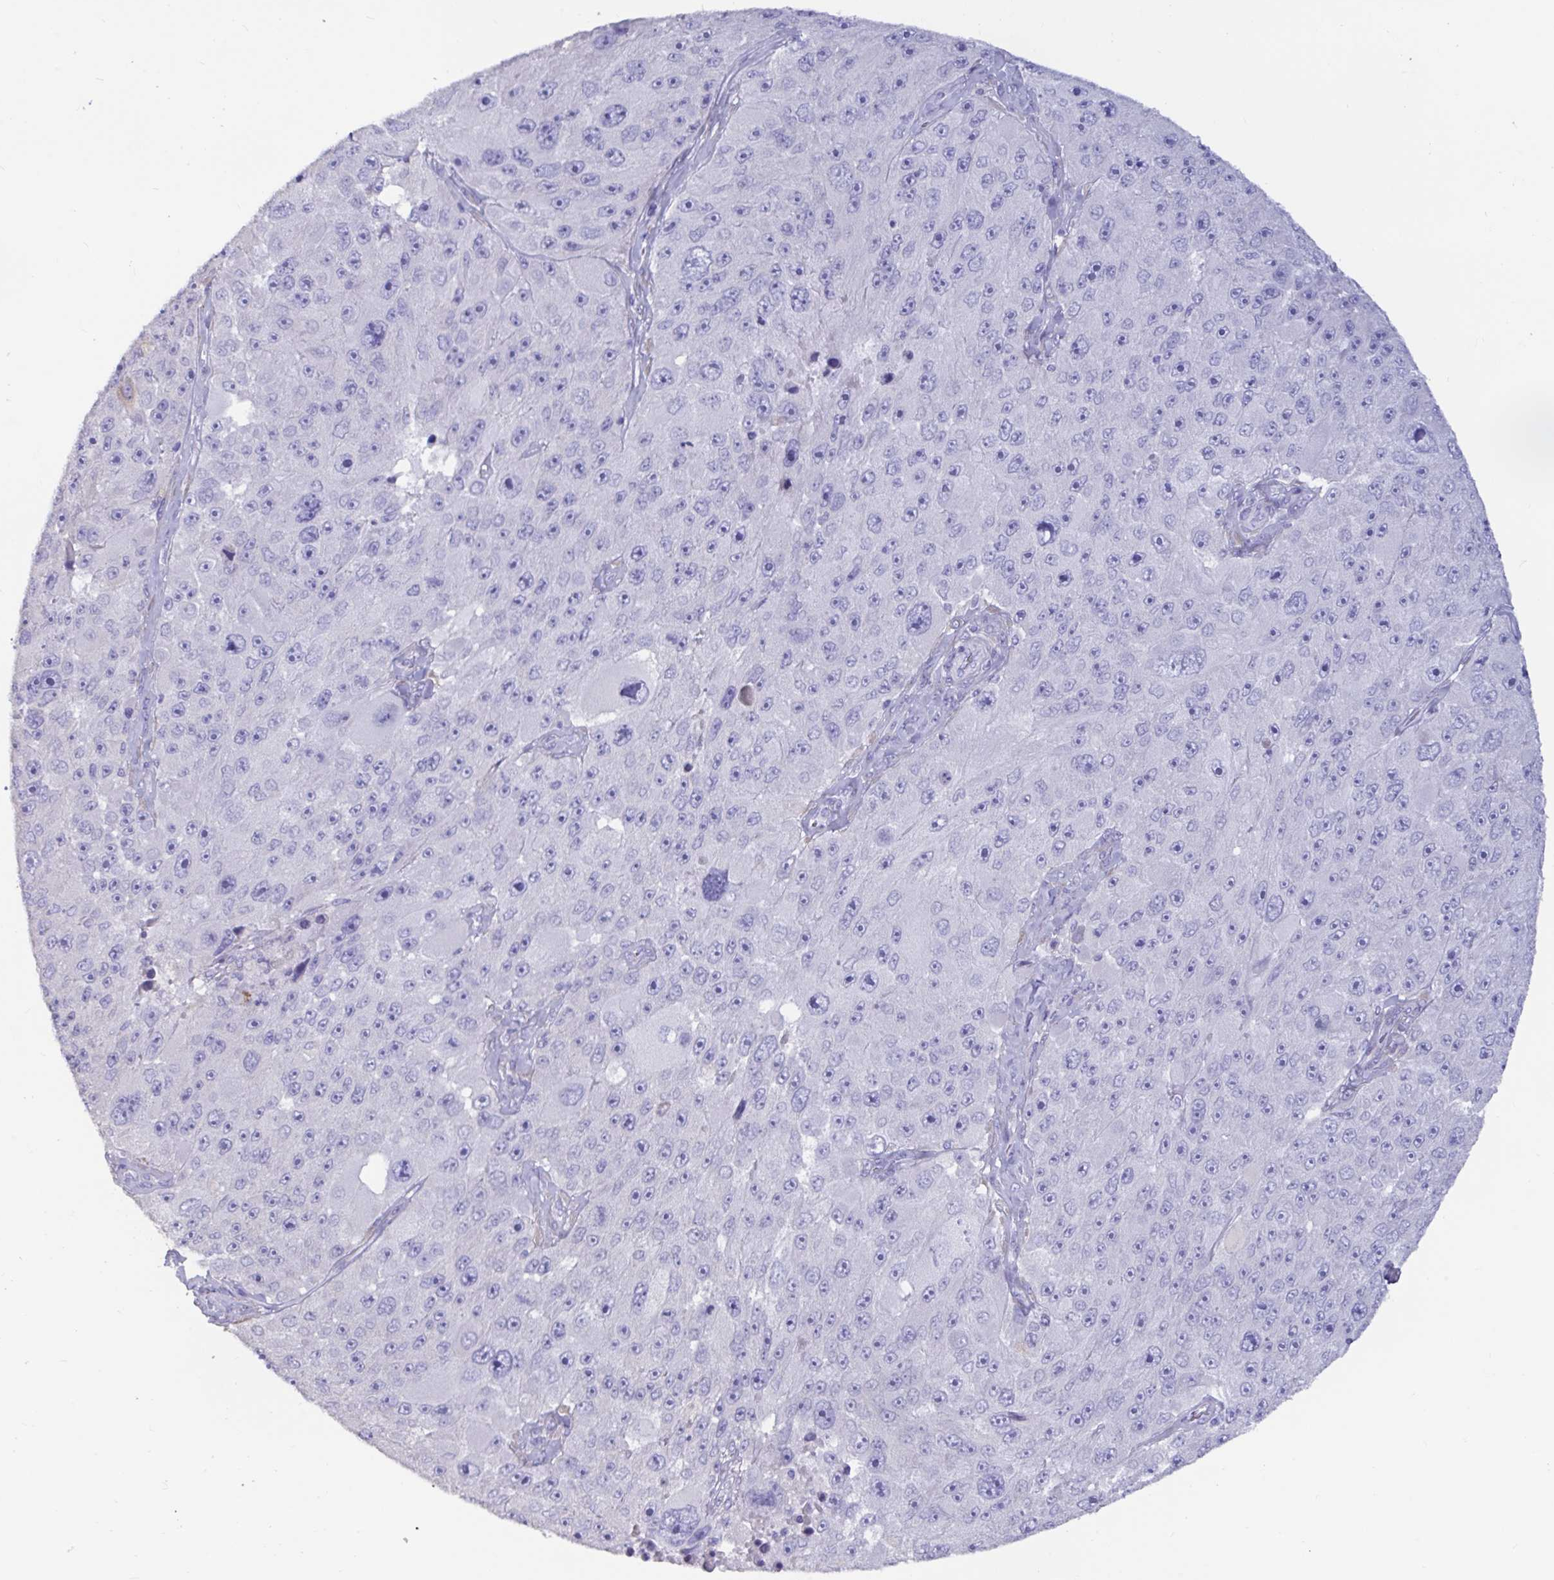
{"staining": {"intensity": "negative", "quantity": "none", "location": "none"}, "tissue": "melanoma", "cell_type": "Tumor cells", "image_type": "cancer", "snomed": [{"axis": "morphology", "description": "Malignant melanoma, Metastatic site"}, {"axis": "topography", "description": "Lymph node"}], "caption": "A micrograph of melanoma stained for a protein shows no brown staining in tumor cells.", "gene": "TNNC1", "patient": {"sex": "male", "age": 62}}